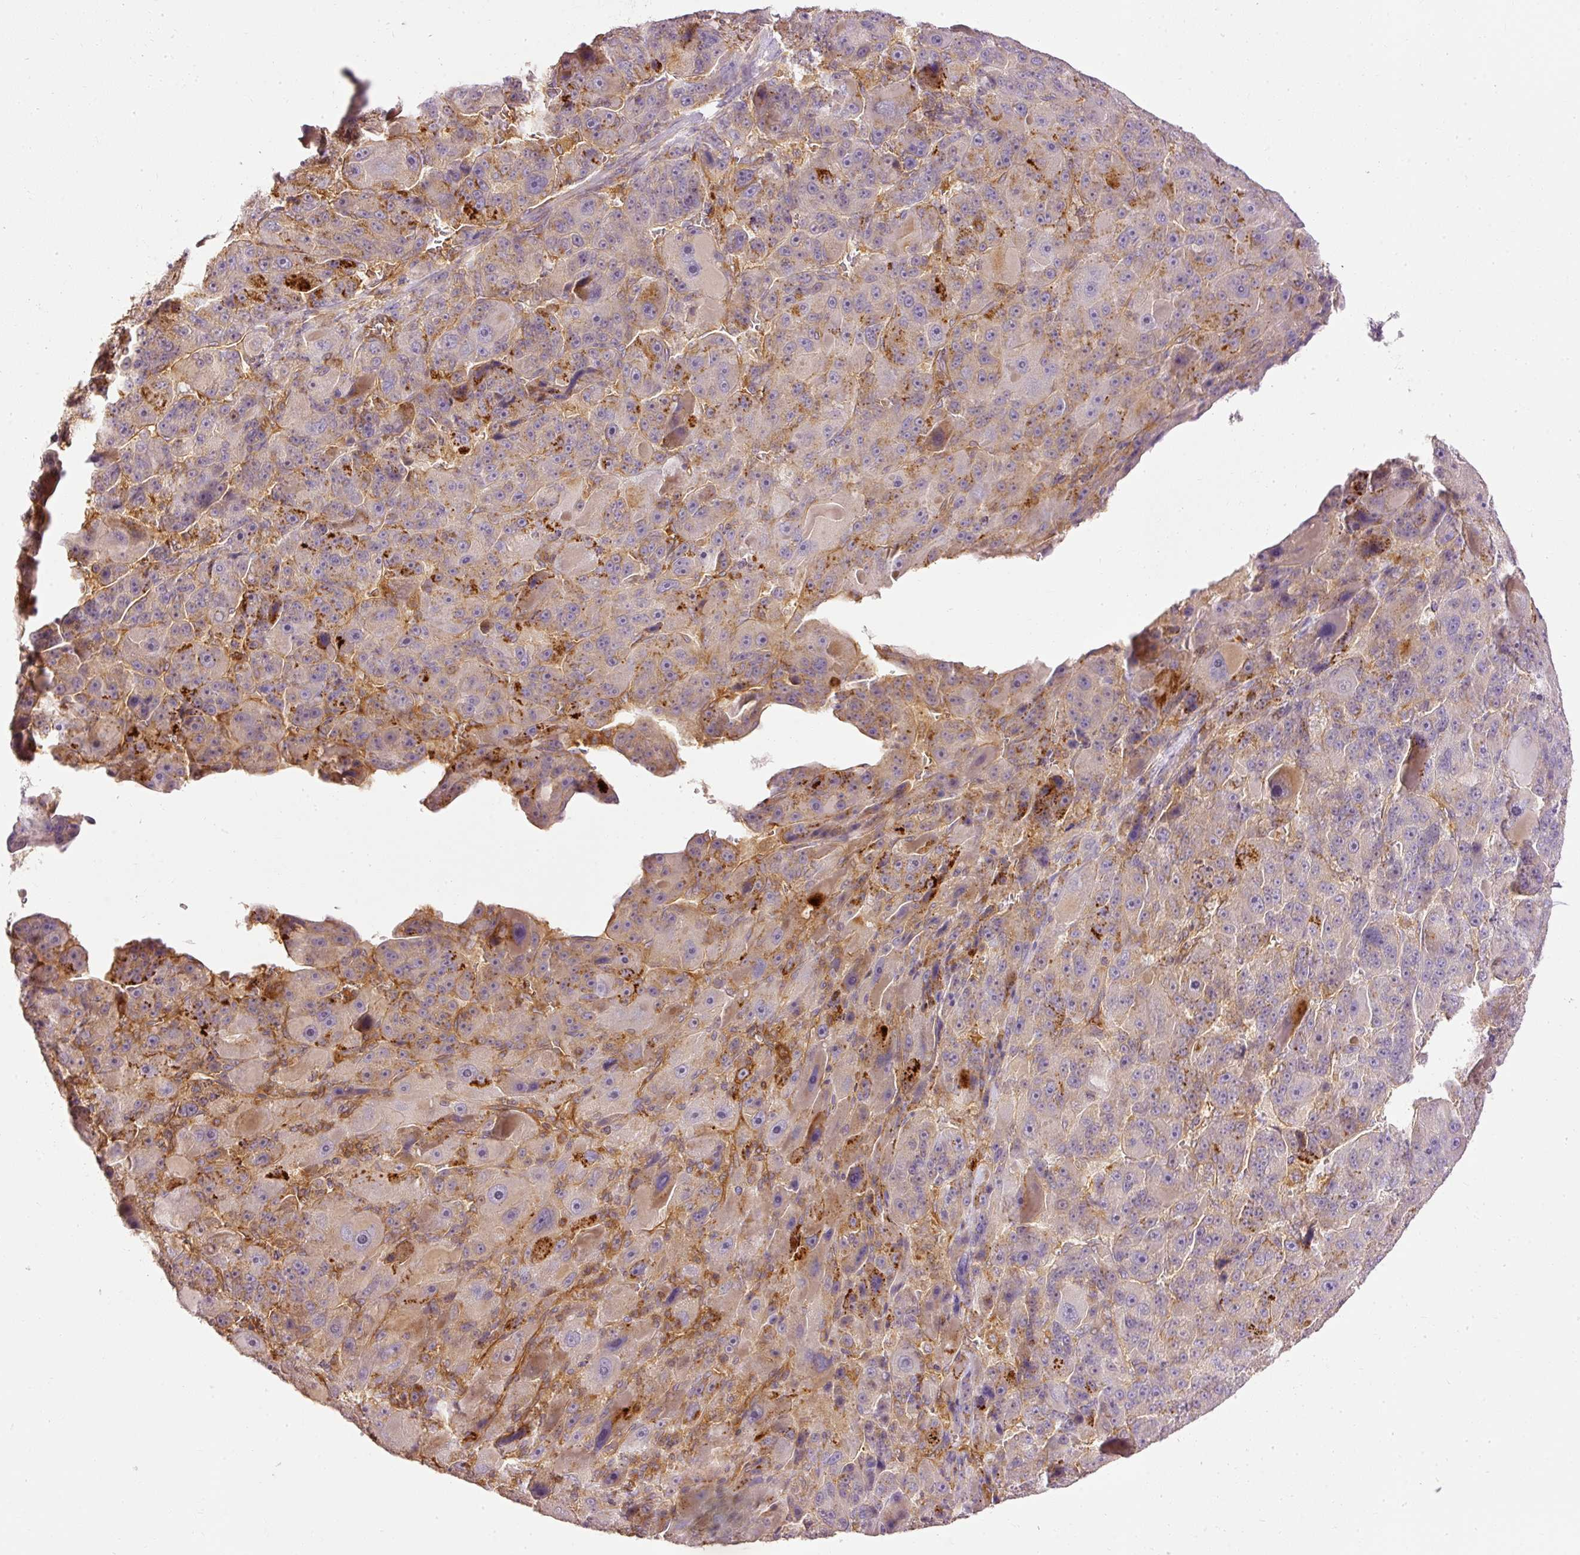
{"staining": {"intensity": "negative", "quantity": "none", "location": "none"}, "tissue": "liver cancer", "cell_type": "Tumor cells", "image_type": "cancer", "snomed": [{"axis": "morphology", "description": "Carcinoma, Hepatocellular, NOS"}, {"axis": "topography", "description": "Liver"}], "caption": "Protein analysis of liver hepatocellular carcinoma exhibits no significant staining in tumor cells.", "gene": "ARMH3", "patient": {"sex": "male", "age": 76}}